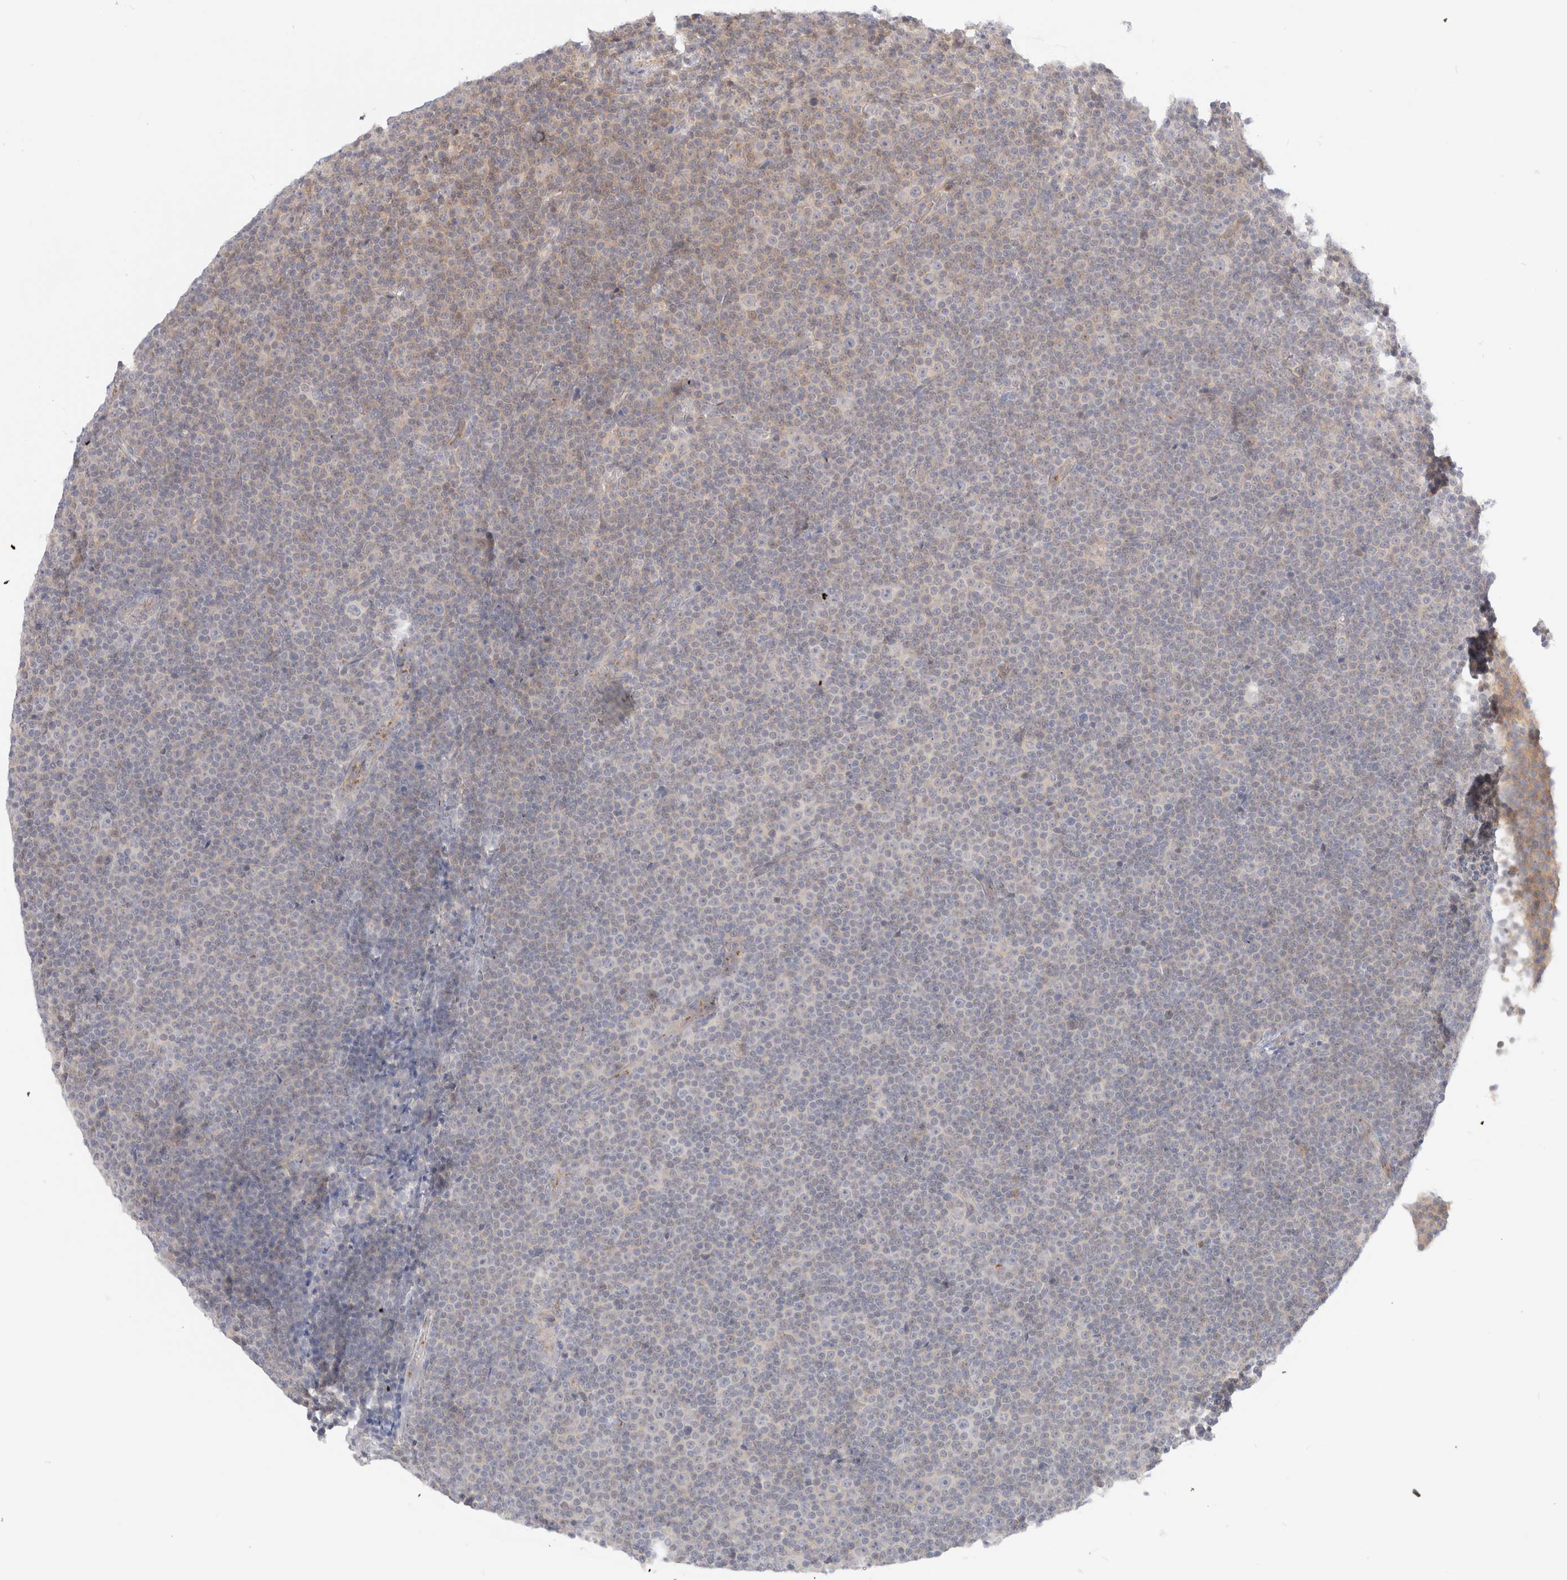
{"staining": {"intensity": "negative", "quantity": "none", "location": "none"}, "tissue": "lymphoma", "cell_type": "Tumor cells", "image_type": "cancer", "snomed": [{"axis": "morphology", "description": "Malignant lymphoma, non-Hodgkin's type, Low grade"}, {"axis": "topography", "description": "Lymph node"}], "caption": "The histopathology image exhibits no significant expression in tumor cells of low-grade malignant lymphoma, non-Hodgkin's type.", "gene": "EFCAB13", "patient": {"sex": "female", "age": 67}}